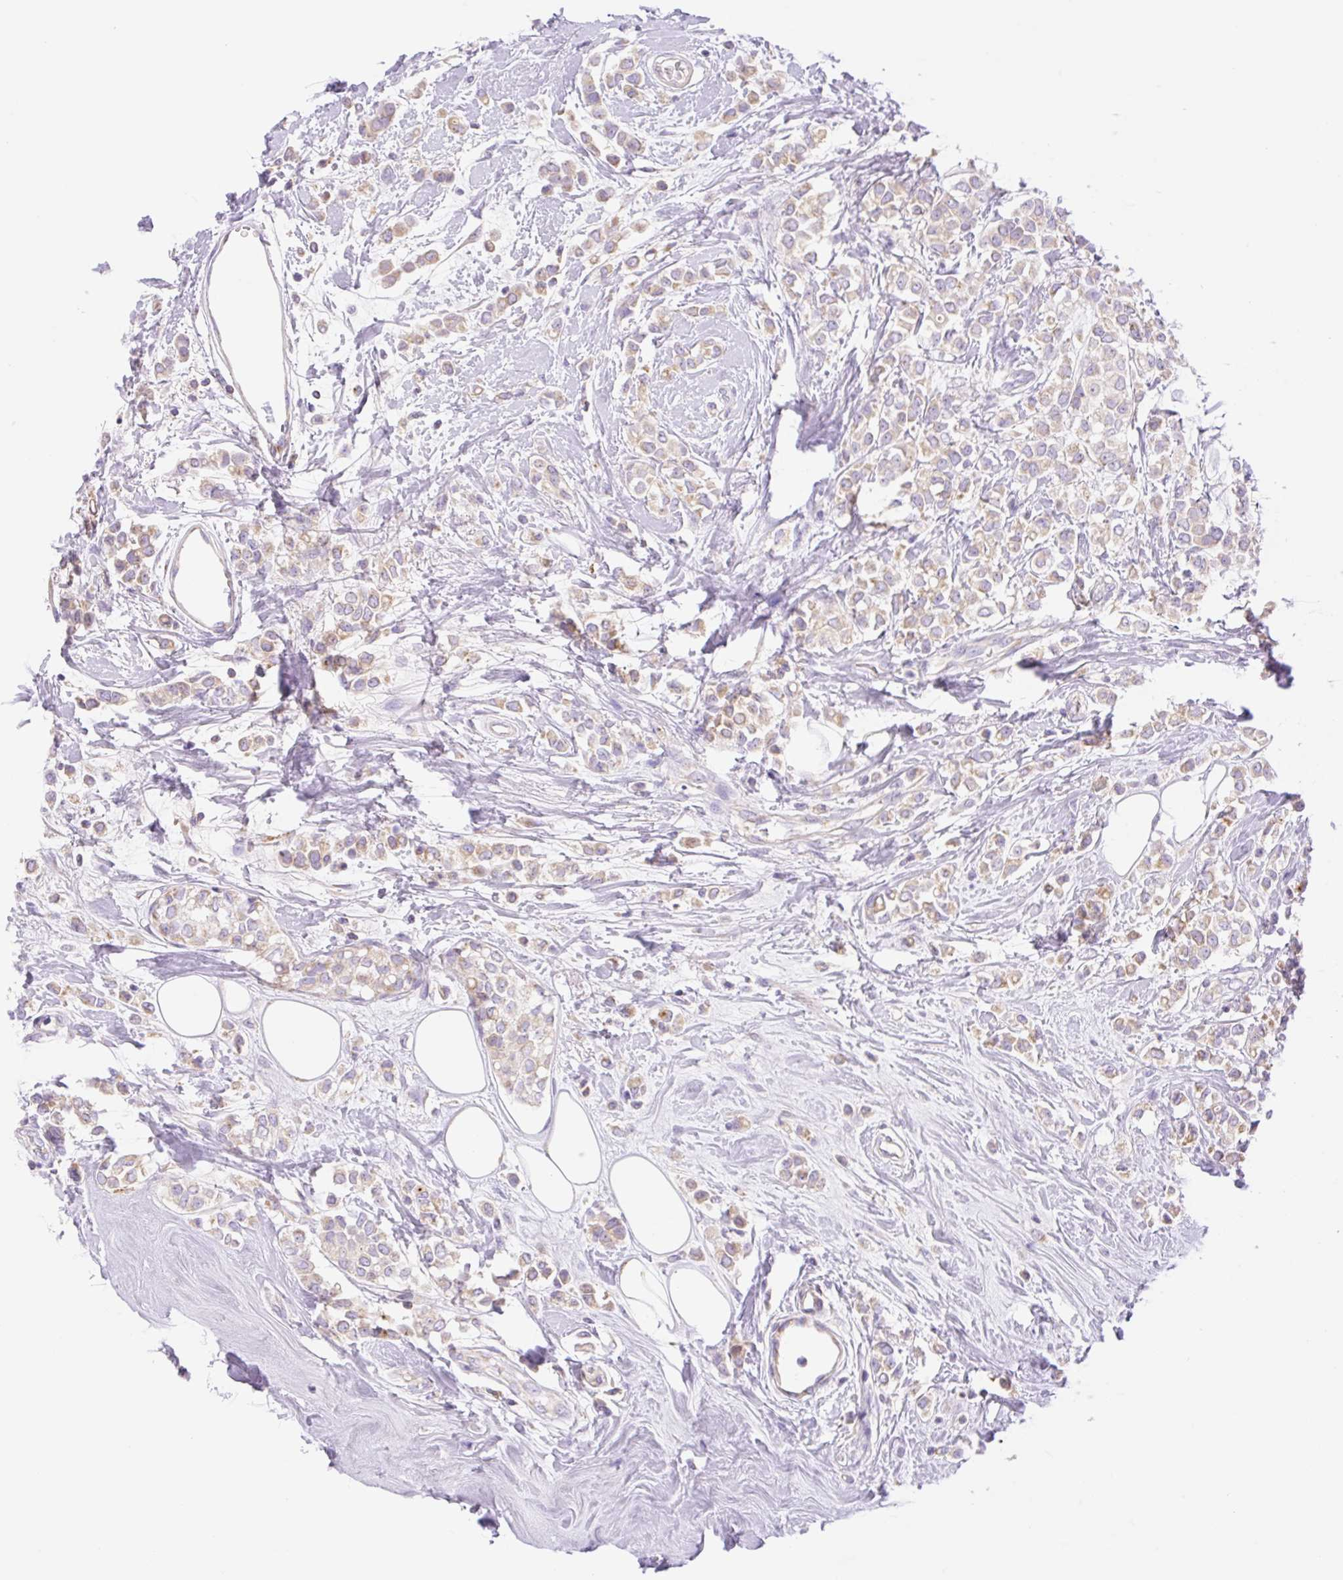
{"staining": {"intensity": "moderate", "quantity": "25%-75%", "location": "cytoplasmic/membranous"}, "tissue": "breast cancer", "cell_type": "Tumor cells", "image_type": "cancer", "snomed": [{"axis": "morphology", "description": "Lobular carcinoma"}, {"axis": "topography", "description": "Breast"}], "caption": "Immunohistochemical staining of breast cancer (lobular carcinoma) reveals medium levels of moderate cytoplasmic/membranous protein staining in approximately 25%-75% of tumor cells.", "gene": "ETNK2", "patient": {"sex": "female", "age": 68}}